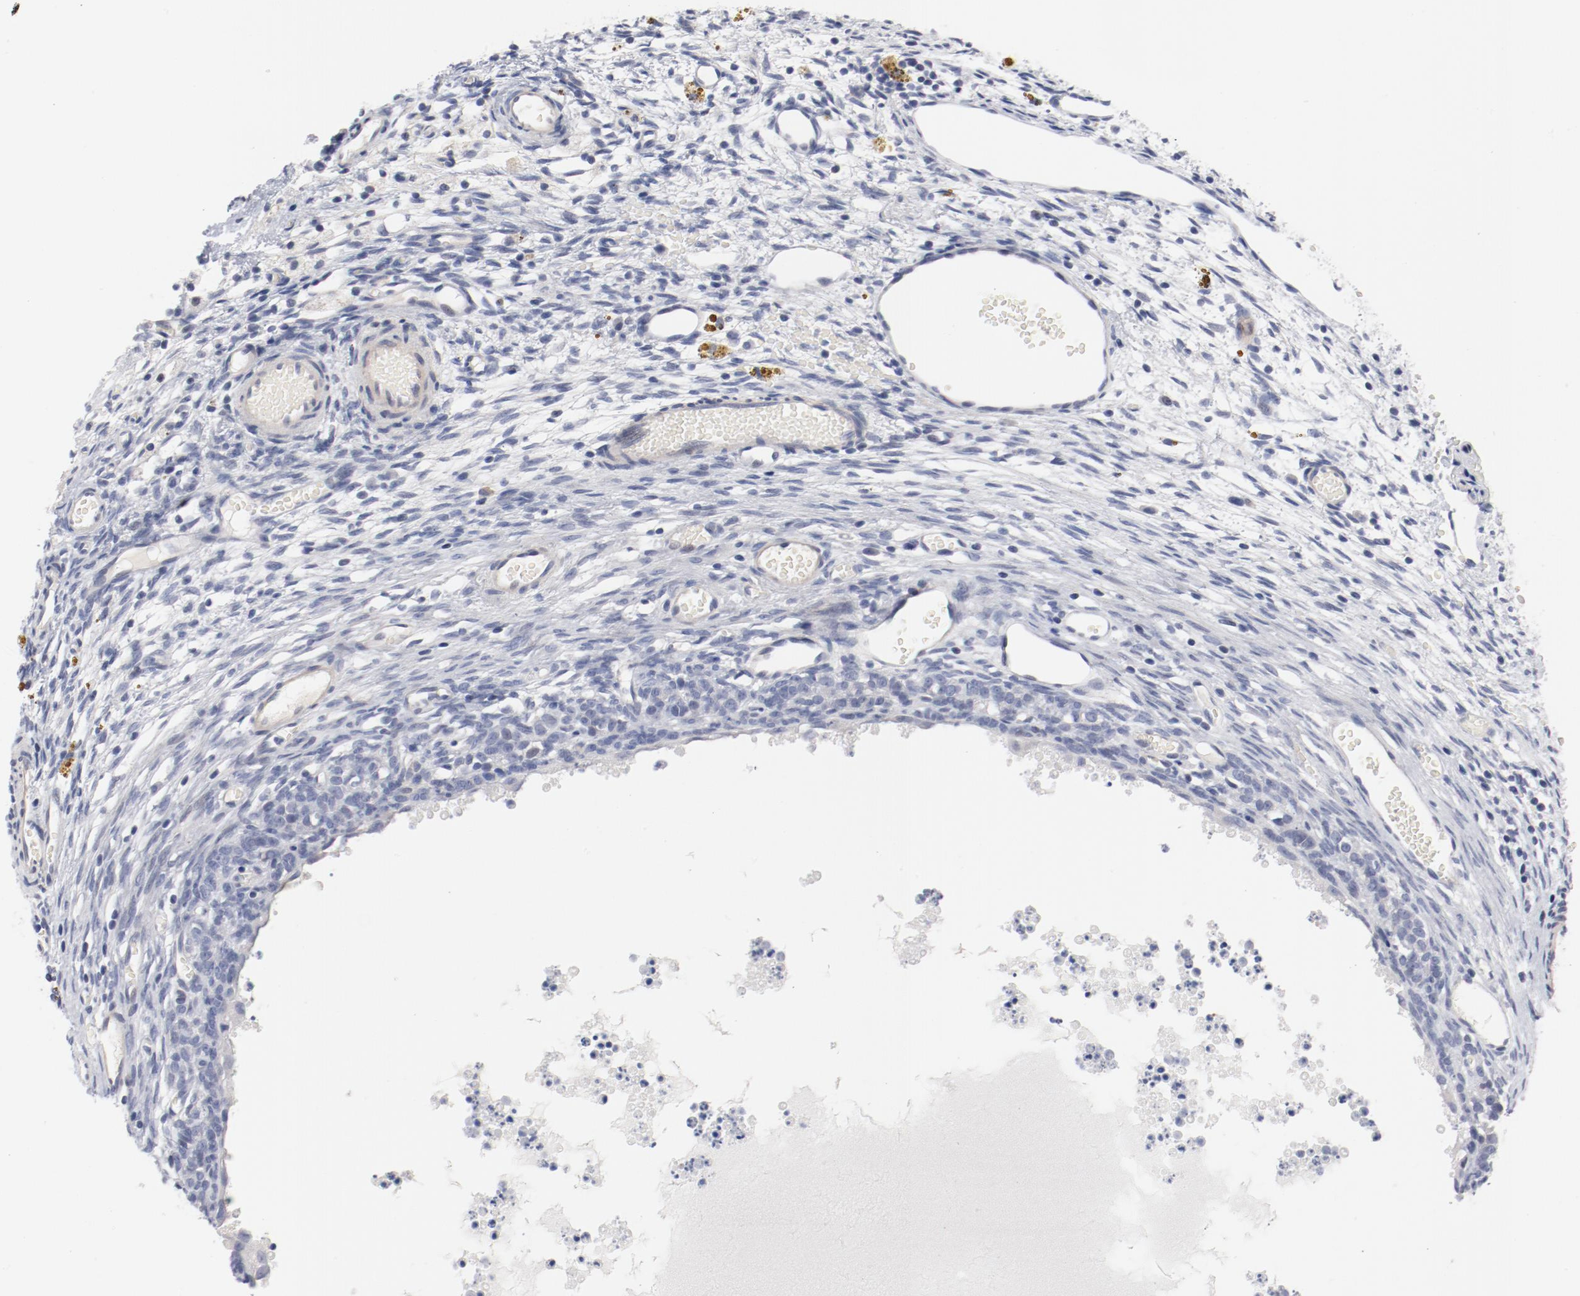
{"staining": {"intensity": "negative", "quantity": "none", "location": "none"}, "tissue": "ovary", "cell_type": "Ovarian stroma cells", "image_type": "normal", "snomed": [{"axis": "morphology", "description": "Normal tissue, NOS"}, {"axis": "topography", "description": "Ovary"}], "caption": "Normal ovary was stained to show a protein in brown. There is no significant expression in ovarian stroma cells.", "gene": "KCNK13", "patient": {"sex": "female", "age": 35}}